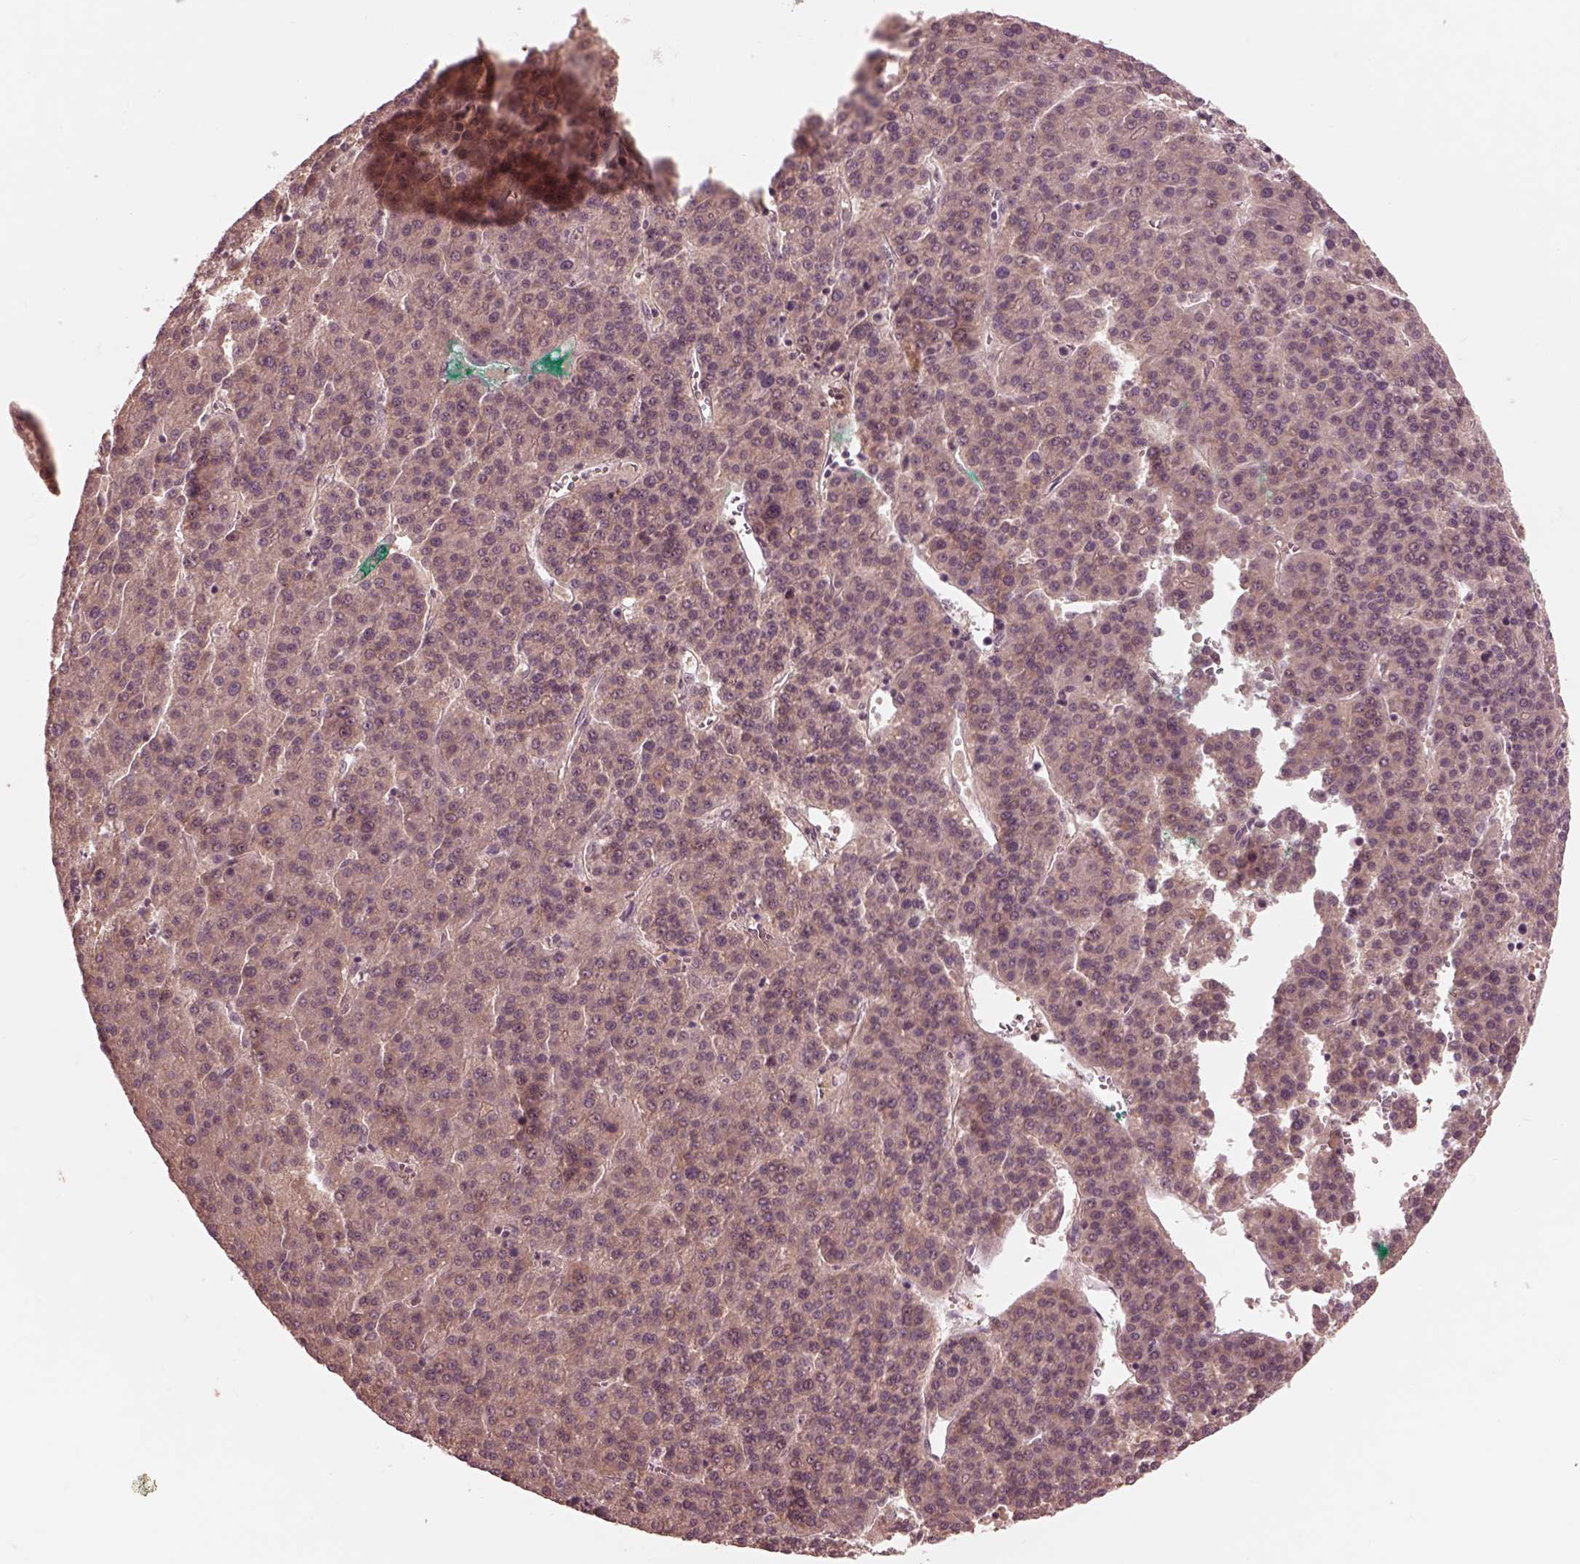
{"staining": {"intensity": "negative", "quantity": "none", "location": "none"}, "tissue": "liver cancer", "cell_type": "Tumor cells", "image_type": "cancer", "snomed": [{"axis": "morphology", "description": "Carcinoma, Hepatocellular, NOS"}, {"axis": "topography", "description": "Liver"}], "caption": "Photomicrograph shows no significant protein staining in tumor cells of hepatocellular carcinoma (liver).", "gene": "TF", "patient": {"sex": "female", "age": 58}}